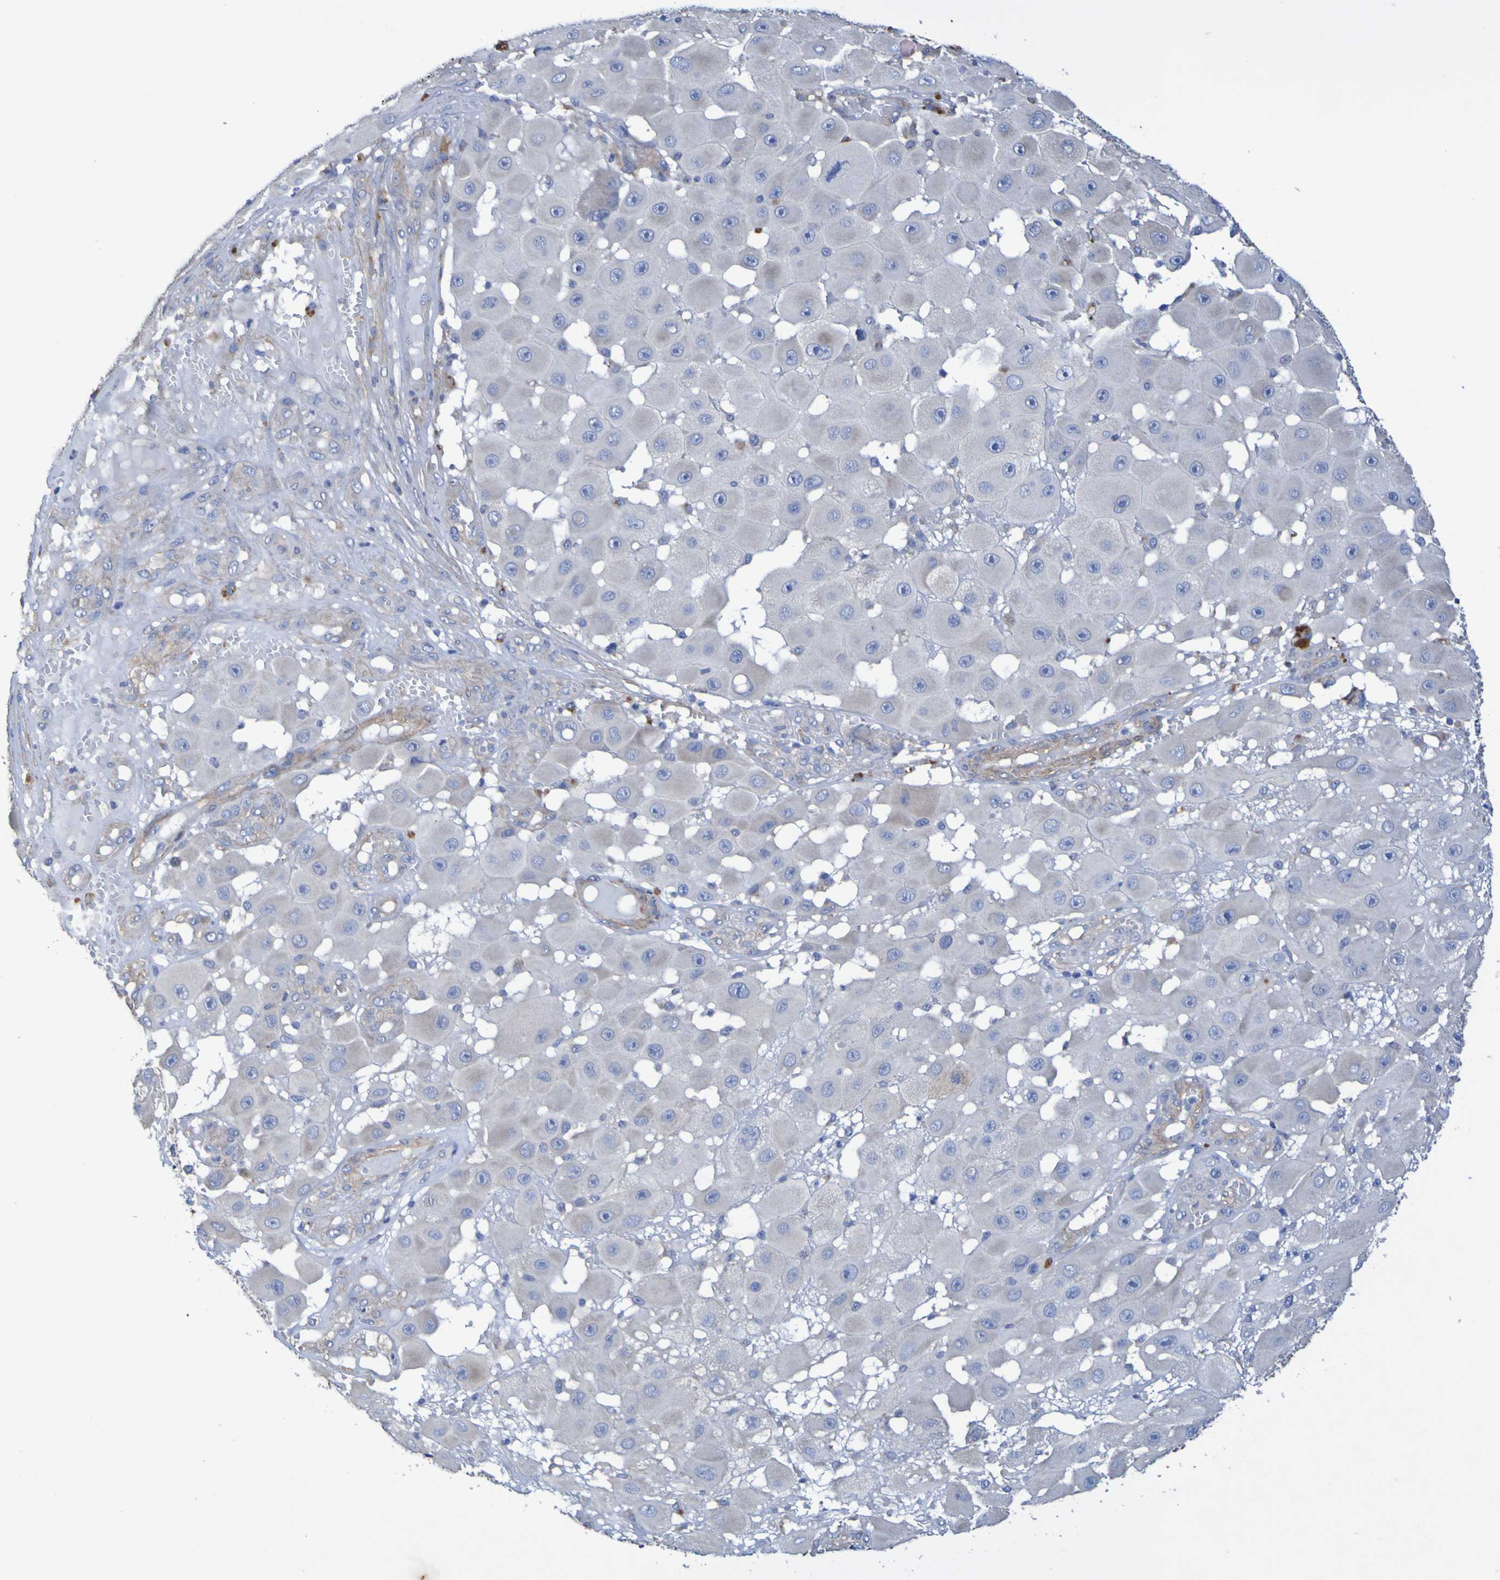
{"staining": {"intensity": "negative", "quantity": "none", "location": "none"}, "tissue": "melanoma", "cell_type": "Tumor cells", "image_type": "cancer", "snomed": [{"axis": "morphology", "description": "Malignant melanoma, NOS"}, {"axis": "topography", "description": "Skin"}], "caption": "This is an immunohistochemistry (IHC) image of human melanoma. There is no staining in tumor cells.", "gene": "SRPRB", "patient": {"sex": "female", "age": 81}}